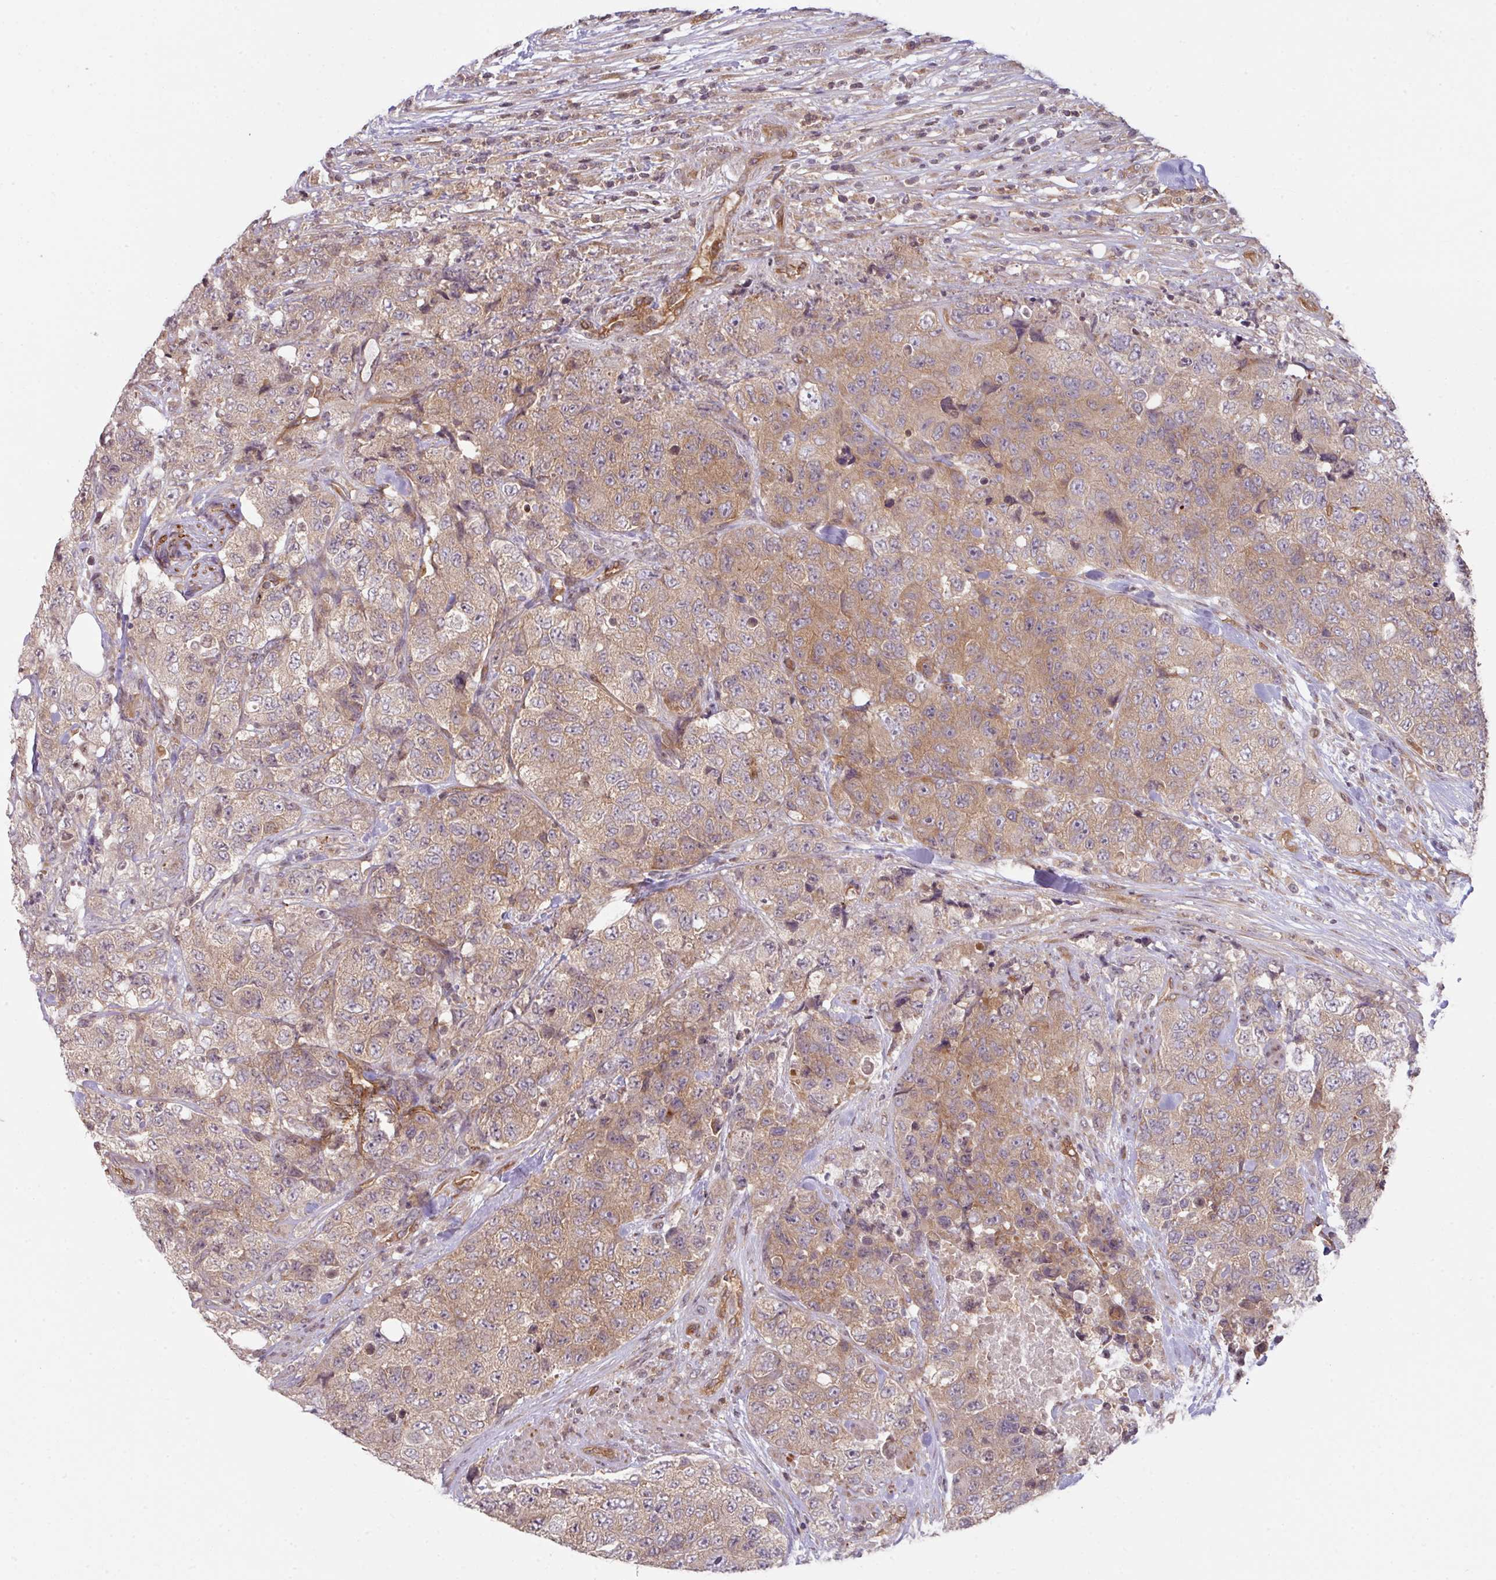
{"staining": {"intensity": "moderate", "quantity": "25%-75%", "location": "cytoplasmic/membranous"}, "tissue": "urothelial cancer", "cell_type": "Tumor cells", "image_type": "cancer", "snomed": [{"axis": "morphology", "description": "Urothelial carcinoma, High grade"}, {"axis": "topography", "description": "Urinary bladder"}], "caption": "The histopathology image demonstrates staining of urothelial cancer, revealing moderate cytoplasmic/membranous protein staining (brown color) within tumor cells. The staining was performed using DAB to visualize the protein expression in brown, while the nuclei were stained in blue with hematoxylin (Magnification: 20x).", "gene": "CYFIP2", "patient": {"sex": "female", "age": 78}}